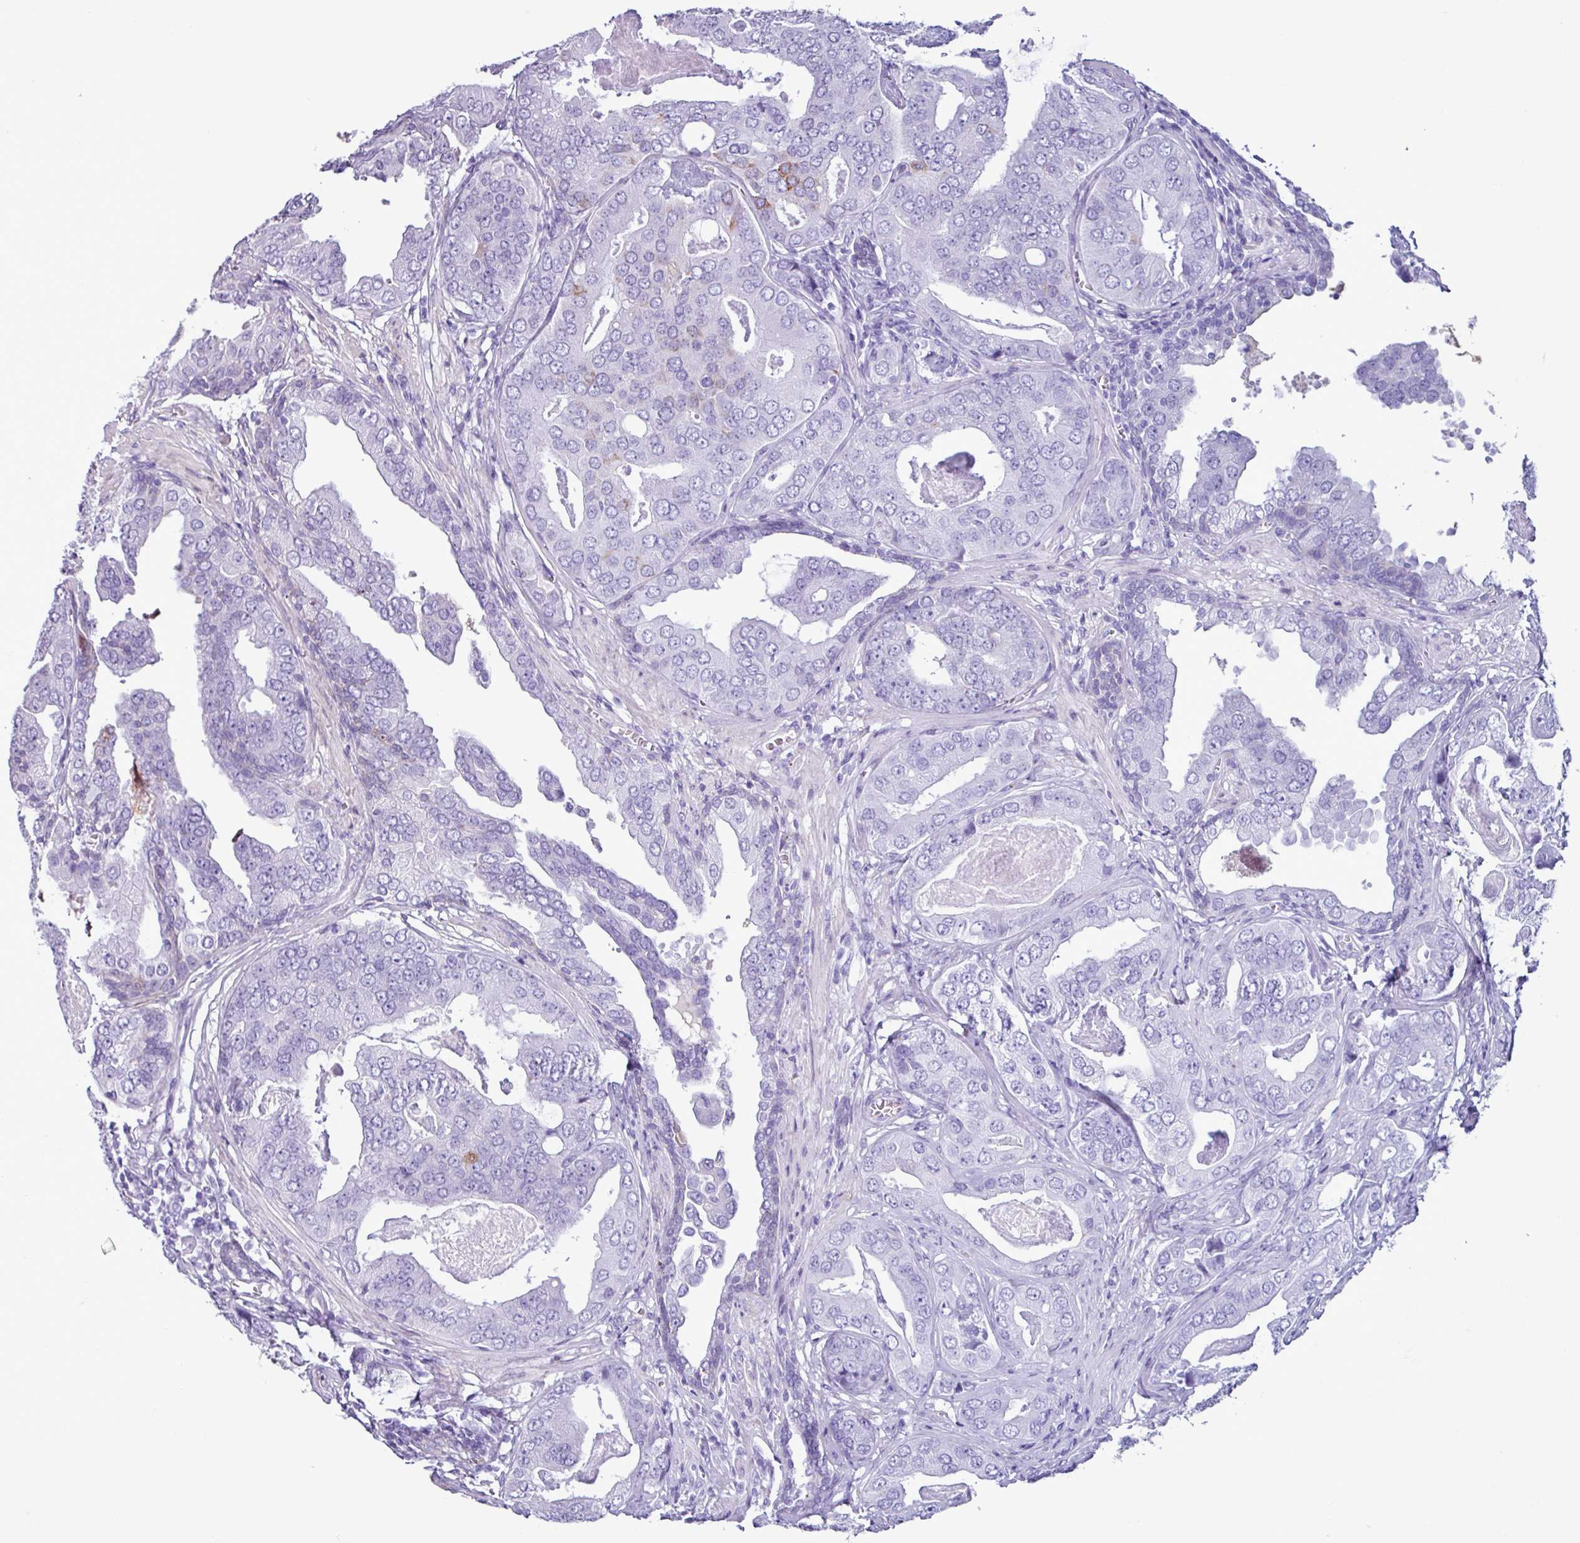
{"staining": {"intensity": "weak", "quantity": "<25%", "location": "cytoplasmic/membranous"}, "tissue": "prostate cancer", "cell_type": "Tumor cells", "image_type": "cancer", "snomed": [{"axis": "morphology", "description": "Adenocarcinoma, High grade"}, {"axis": "topography", "description": "Prostate"}], "caption": "Protein analysis of prostate high-grade adenocarcinoma exhibits no significant staining in tumor cells. (Immunohistochemistry (ihc), brightfield microscopy, high magnification).", "gene": "PPP1R35", "patient": {"sex": "male", "age": 71}}